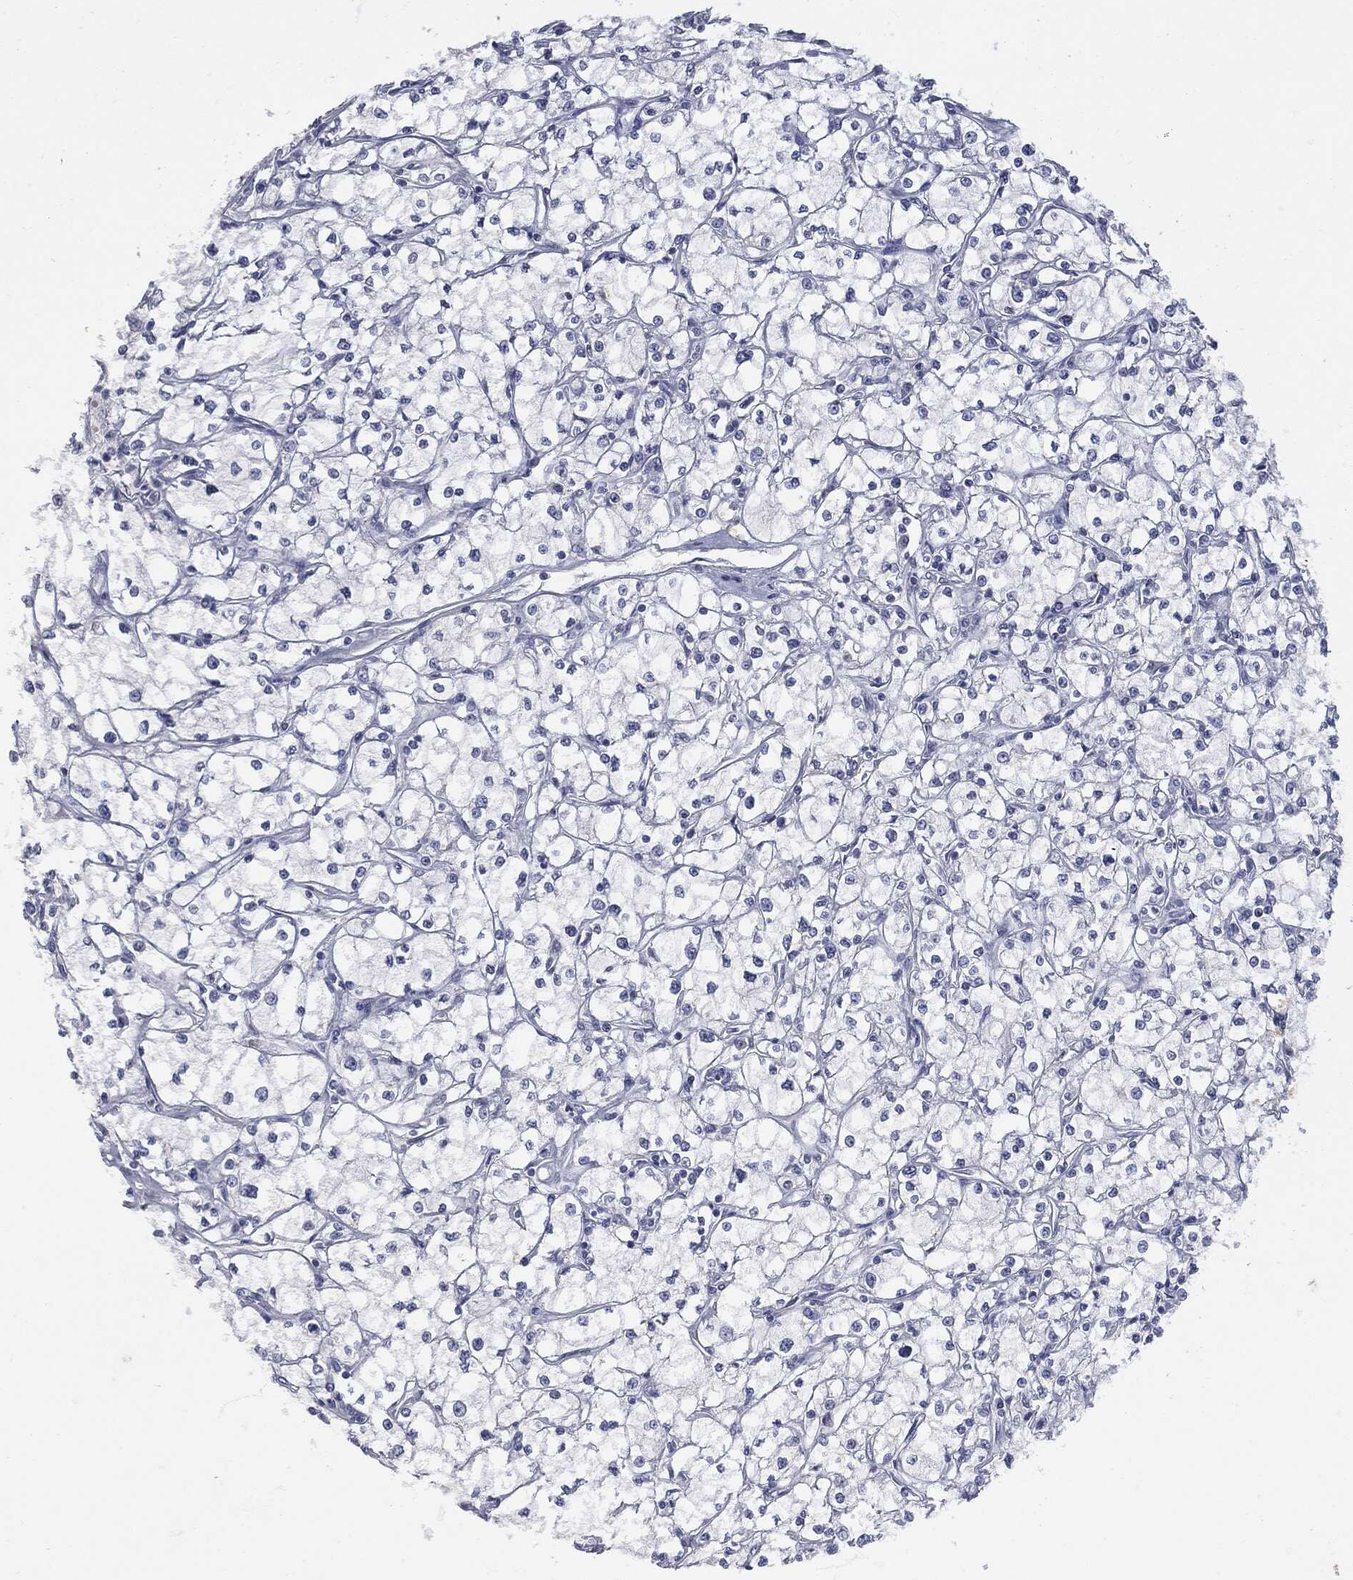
{"staining": {"intensity": "negative", "quantity": "none", "location": "none"}, "tissue": "renal cancer", "cell_type": "Tumor cells", "image_type": "cancer", "snomed": [{"axis": "morphology", "description": "Adenocarcinoma, NOS"}, {"axis": "topography", "description": "Kidney"}], "caption": "DAB immunohistochemical staining of human renal cancer exhibits no significant positivity in tumor cells. (DAB immunohistochemistry (IHC) with hematoxylin counter stain).", "gene": "UBE2C", "patient": {"sex": "male", "age": 67}}